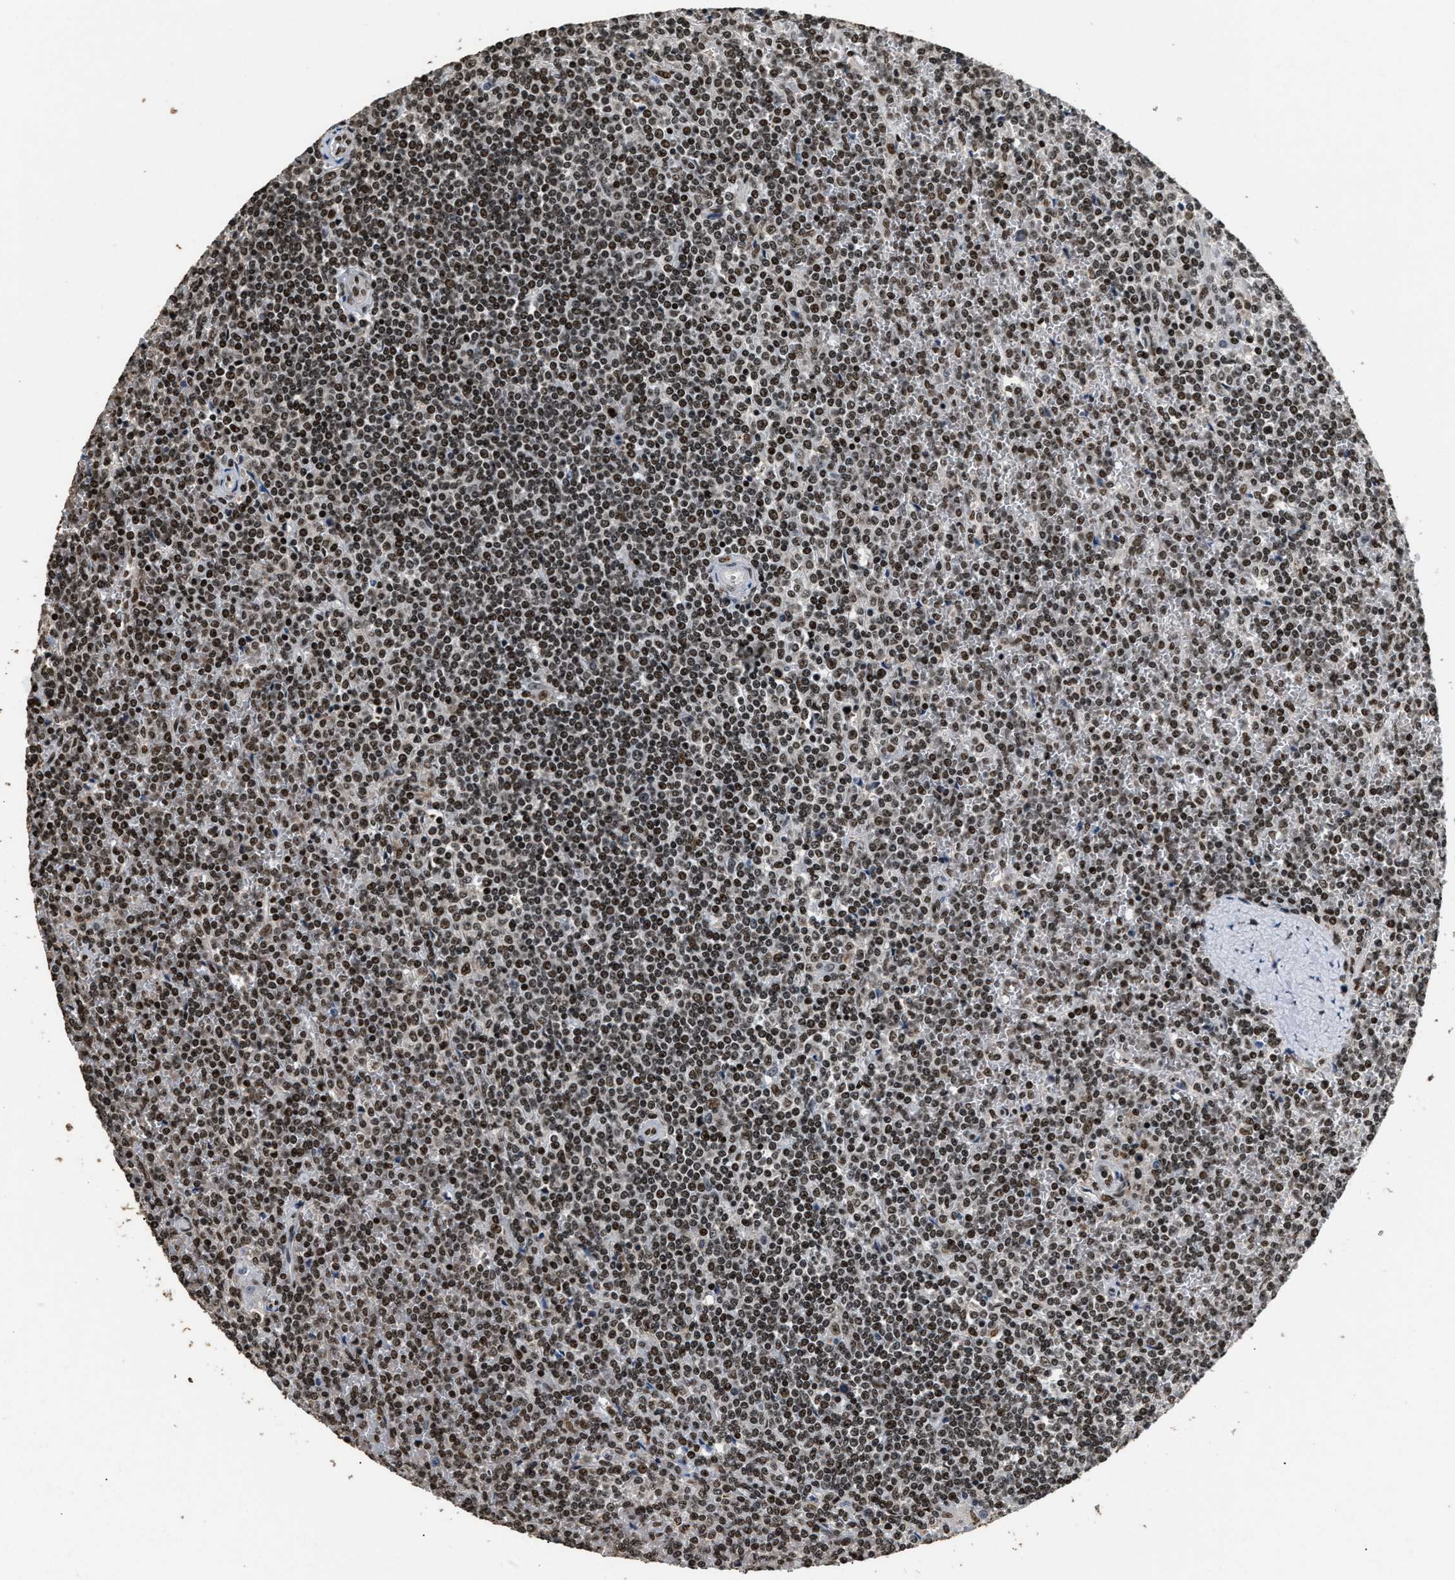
{"staining": {"intensity": "moderate", "quantity": ">75%", "location": "nuclear"}, "tissue": "lymphoma", "cell_type": "Tumor cells", "image_type": "cancer", "snomed": [{"axis": "morphology", "description": "Malignant lymphoma, non-Hodgkin's type, Low grade"}, {"axis": "topography", "description": "Spleen"}], "caption": "IHC (DAB (3,3'-diaminobenzidine)) staining of human lymphoma demonstrates moderate nuclear protein staining in approximately >75% of tumor cells. The staining was performed using DAB (3,3'-diaminobenzidine) to visualize the protein expression in brown, while the nuclei were stained in blue with hematoxylin (Magnification: 20x).", "gene": "RAD21", "patient": {"sex": "female", "age": 19}}